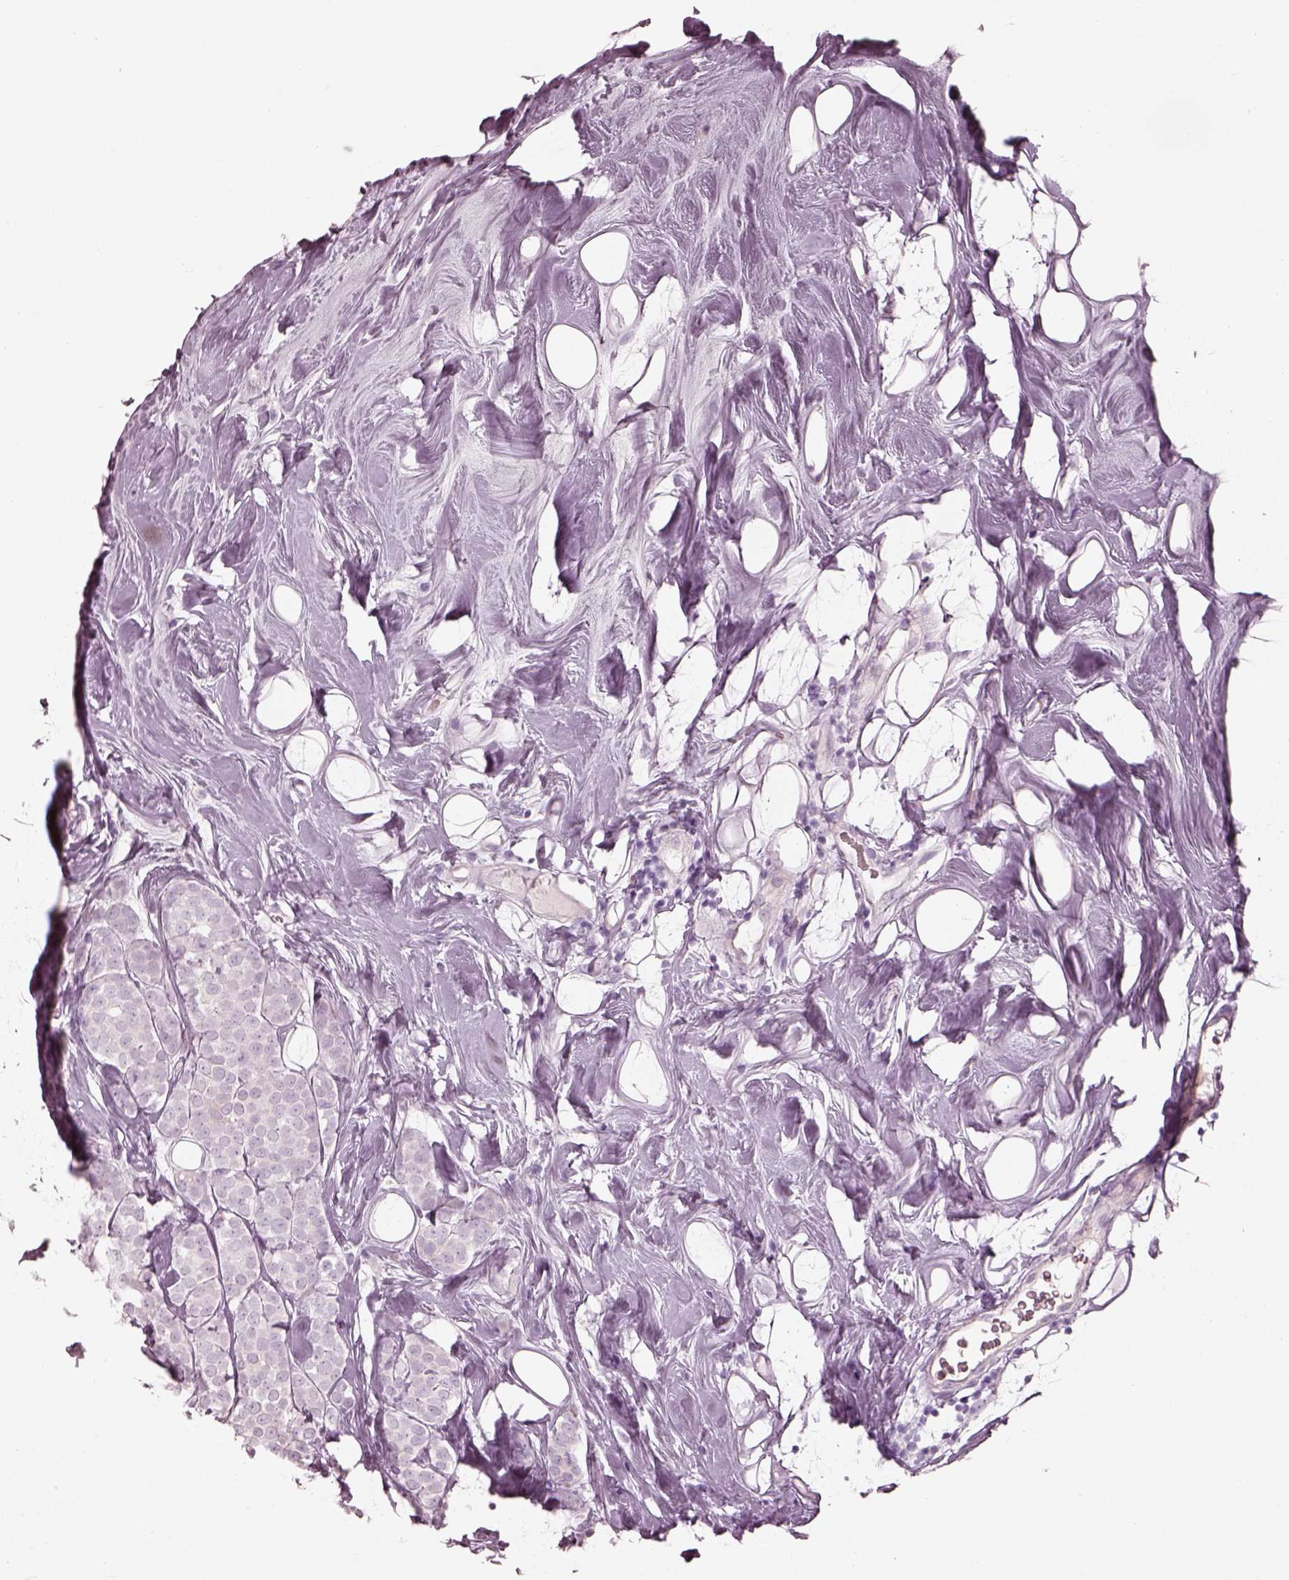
{"staining": {"intensity": "negative", "quantity": "none", "location": "none"}, "tissue": "breast cancer", "cell_type": "Tumor cells", "image_type": "cancer", "snomed": [{"axis": "morphology", "description": "Lobular carcinoma"}, {"axis": "topography", "description": "Breast"}], "caption": "The micrograph displays no staining of tumor cells in breast cancer (lobular carcinoma).", "gene": "RSPH9", "patient": {"sex": "female", "age": 49}}